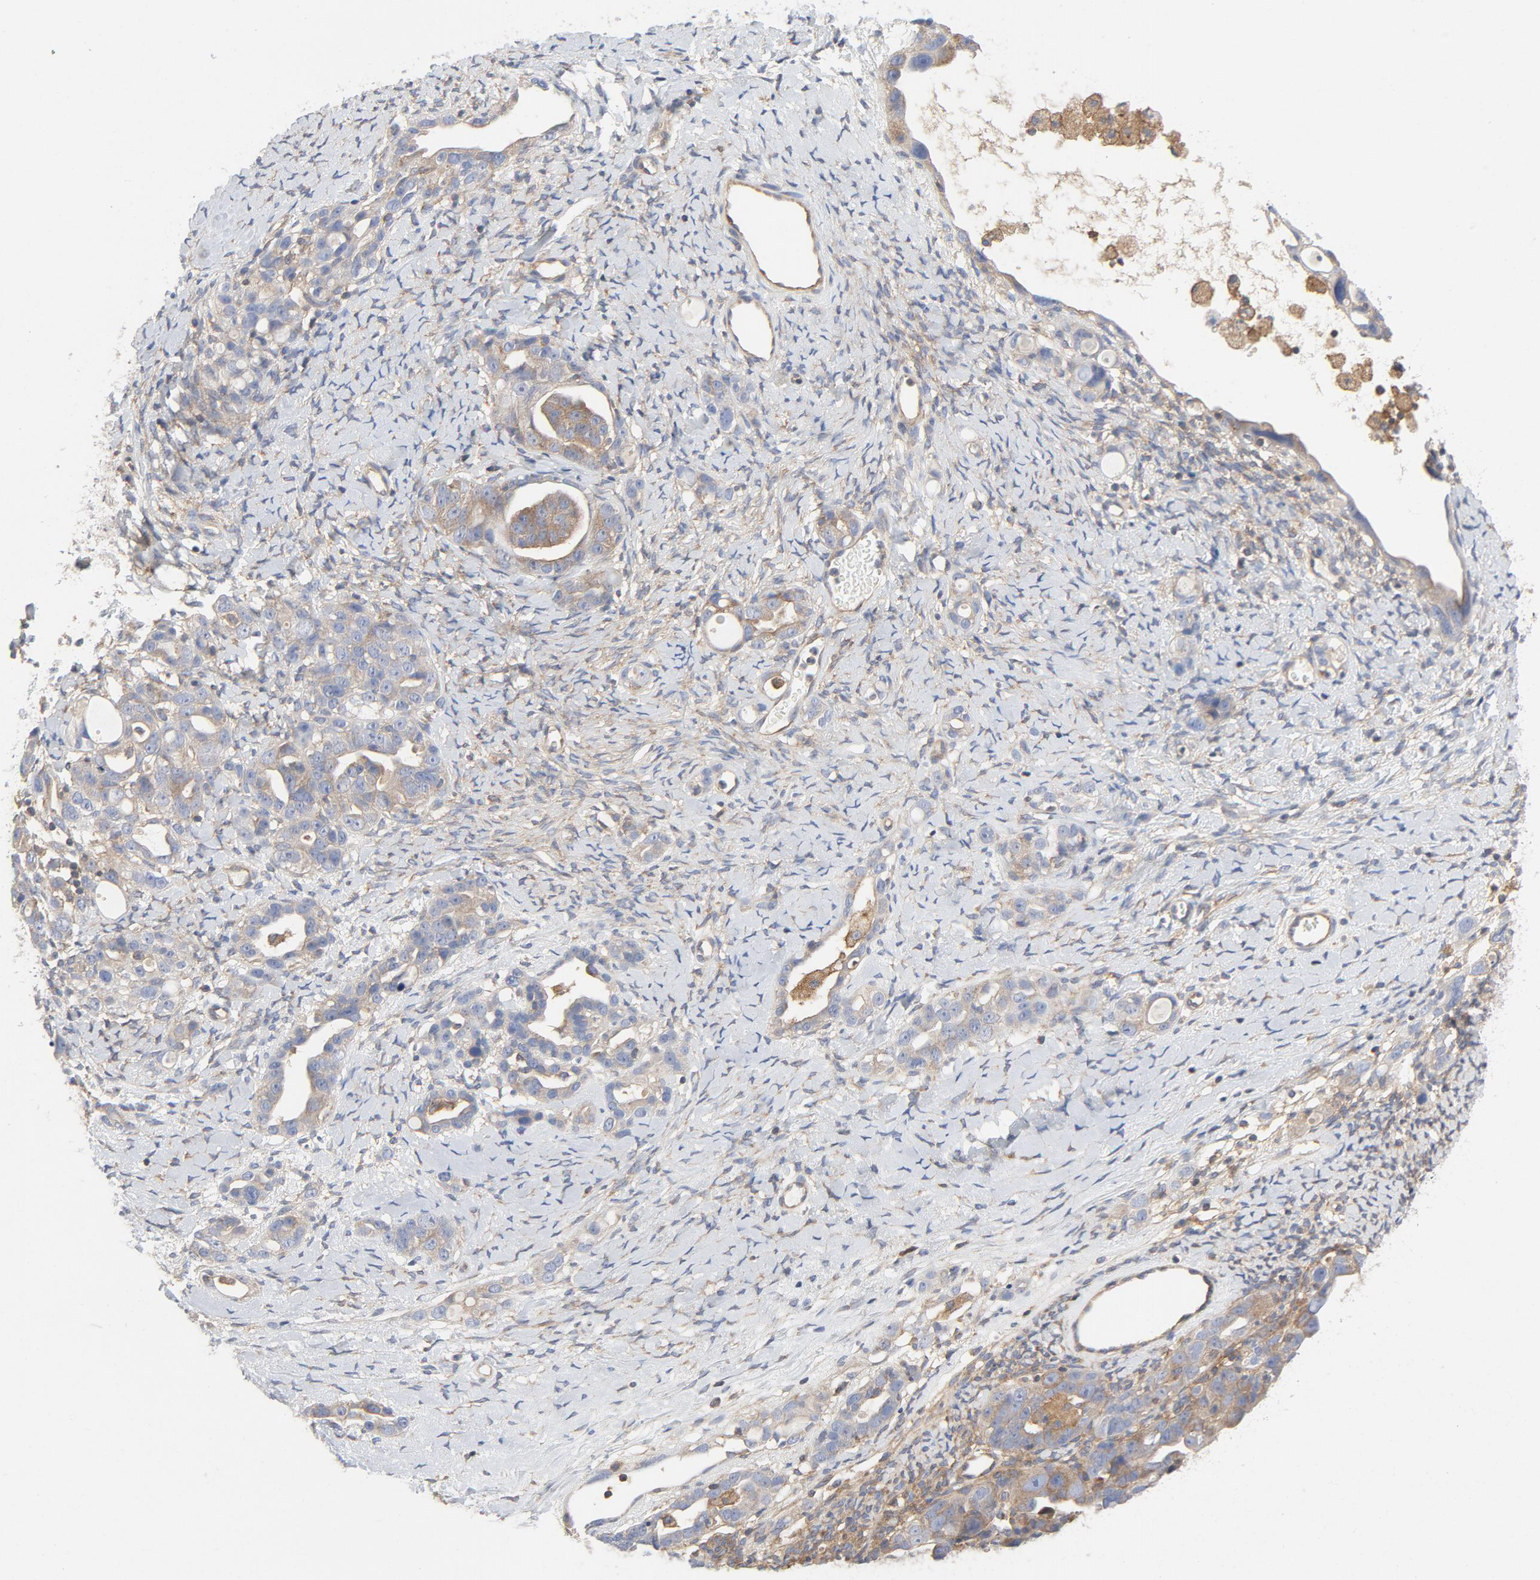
{"staining": {"intensity": "moderate", "quantity": "25%-75%", "location": "cytoplasmic/membranous"}, "tissue": "ovarian cancer", "cell_type": "Tumor cells", "image_type": "cancer", "snomed": [{"axis": "morphology", "description": "Cystadenocarcinoma, serous, NOS"}, {"axis": "topography", "description": "Ovary"}], "caption": "Ovarian serous cystadenocarcinoma tissue shows moderate cytoplasmic/membranous expression in about 25%-75% of tumor cells", "gene": "RABEP1", "patient": {"sex": "female", "age": 66}}